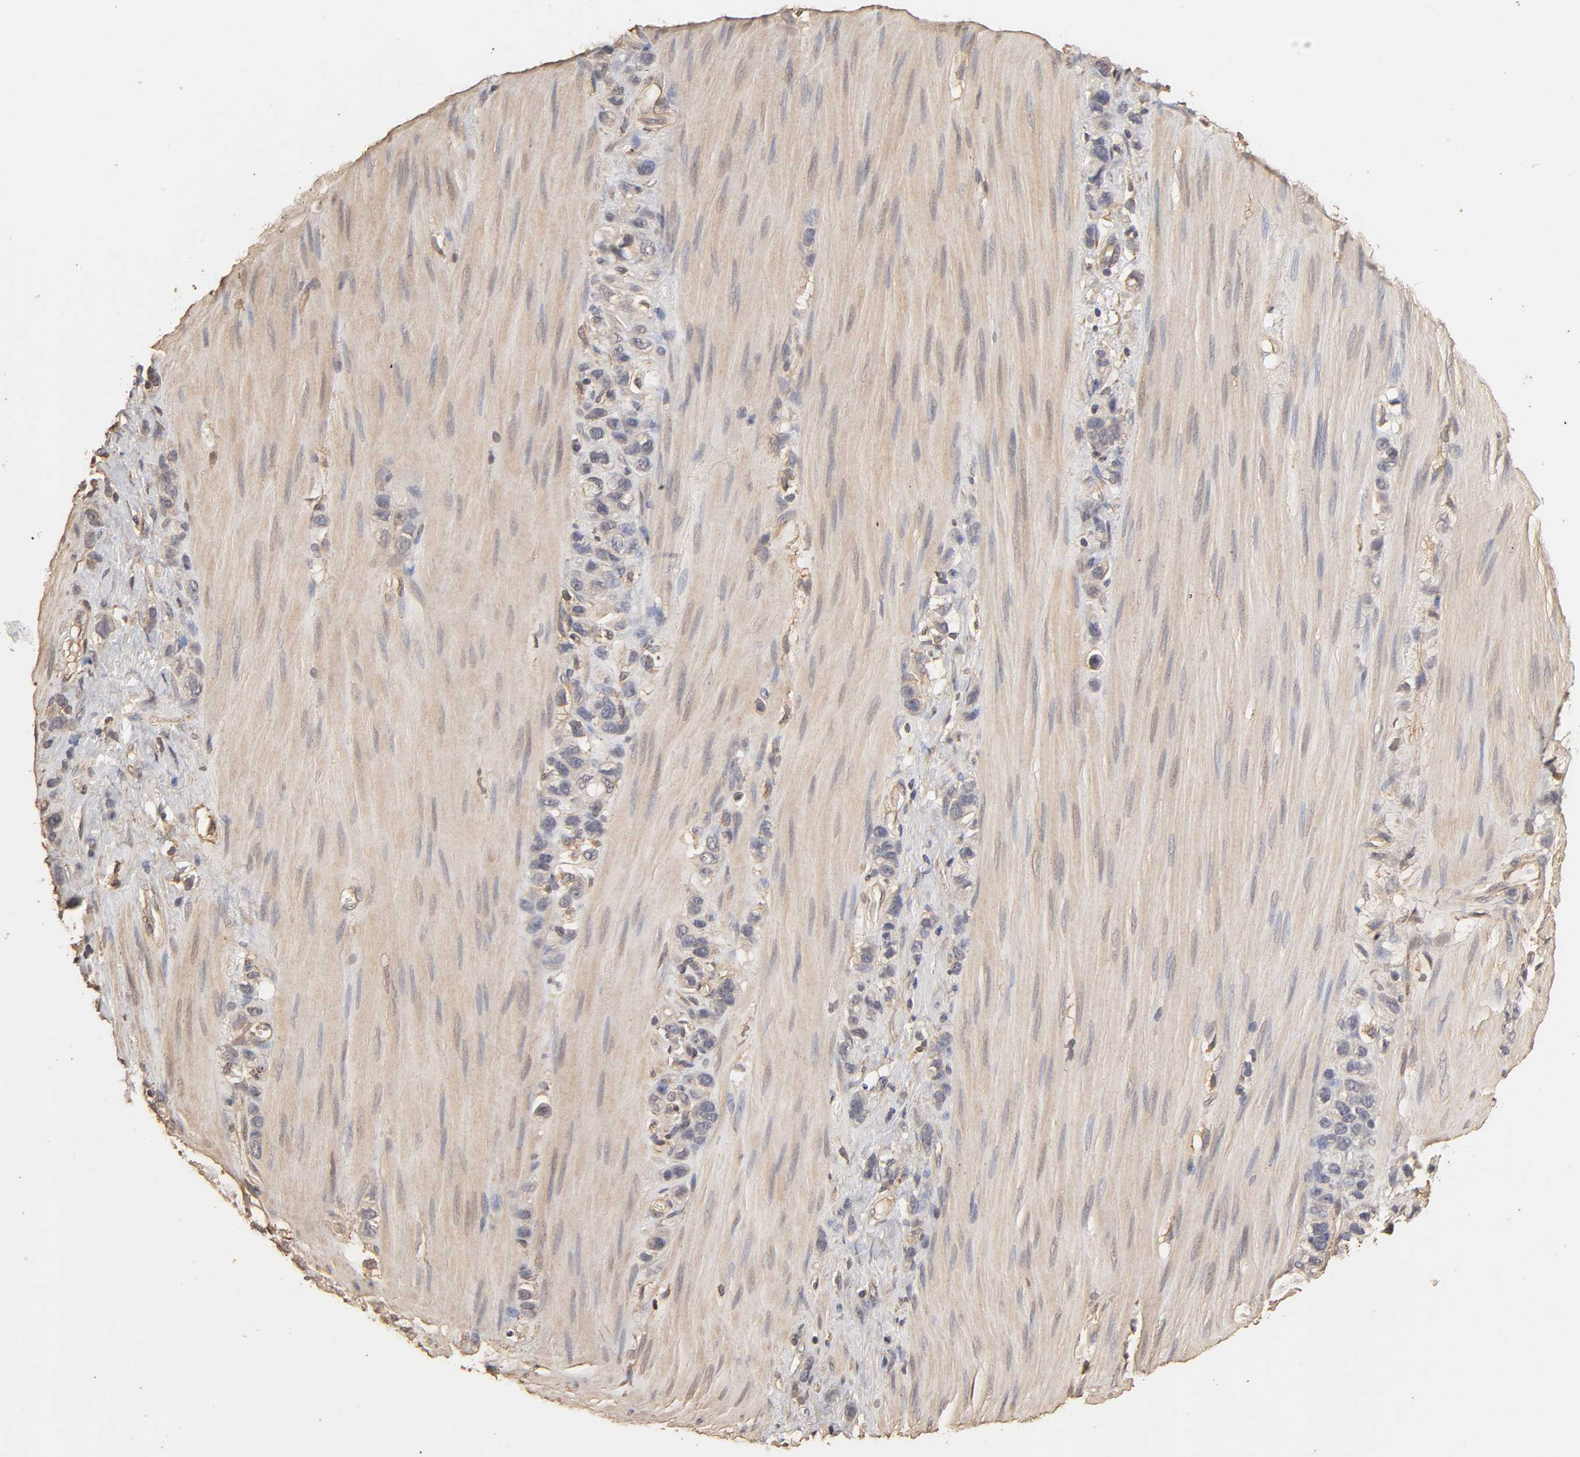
{"staining": {"intensity": "negative", "quantity": "none", "location": "none"}, "tissue": "stomach cancer", "cell_type": "Tumor cells", "image_type": "cancer", "snomed": [{"axis": "morphology", "description": "Normal tissue, NOS"}, {"axis": "morphology", "description": "Adenocarcinoma, NOS"}, {"axis": "morphology", "description": "Adenocarcinoma, High grade"}, {"axis": "topography", "description": "Stomach, upper"}, {"axis": "topography", "description": "Stomach"}], "caption": "Tumor cells are negative for protein expression in human adenocarcinoma (stomach).", "gene": "VSIG4", "patient": {"sex": "female", "age": 65}}